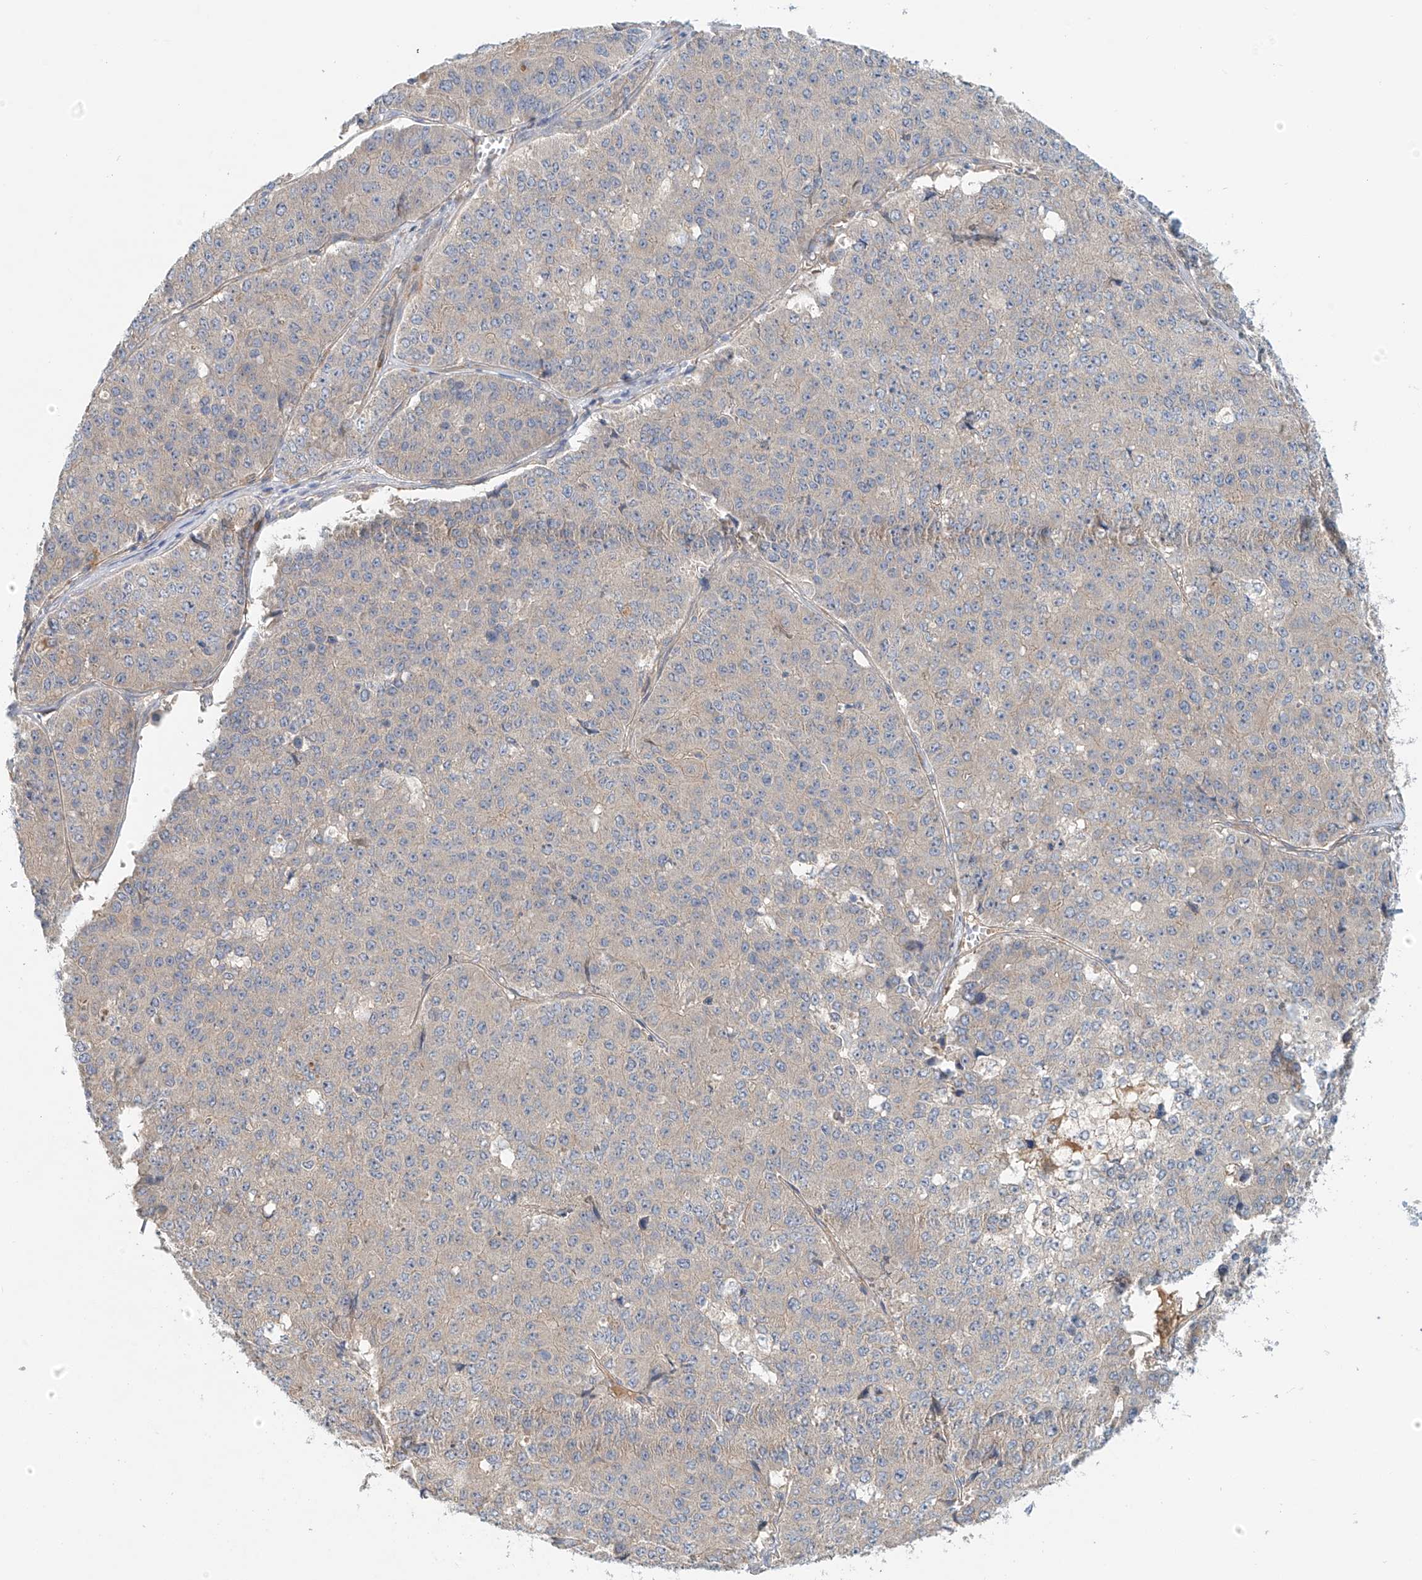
{"staining": {"intensity": "negative", "quantity": "none", "location": "none"}, "tissue": "pancreatic cancer", "cell_type": "Tumor cells", "image_type": "cancer", "snomed": [{"axis": "morphology", "description": "Adenocarcinoma, NOS"}, {"axis": "topography", "description": "Pancreas"}], "caption": "DAB immunohistochemical staining of pancreatic cancer shows no significant staining in tumor cells.", "gene": "LYRM9", "patient": {"sex": "male", "age": 50}}